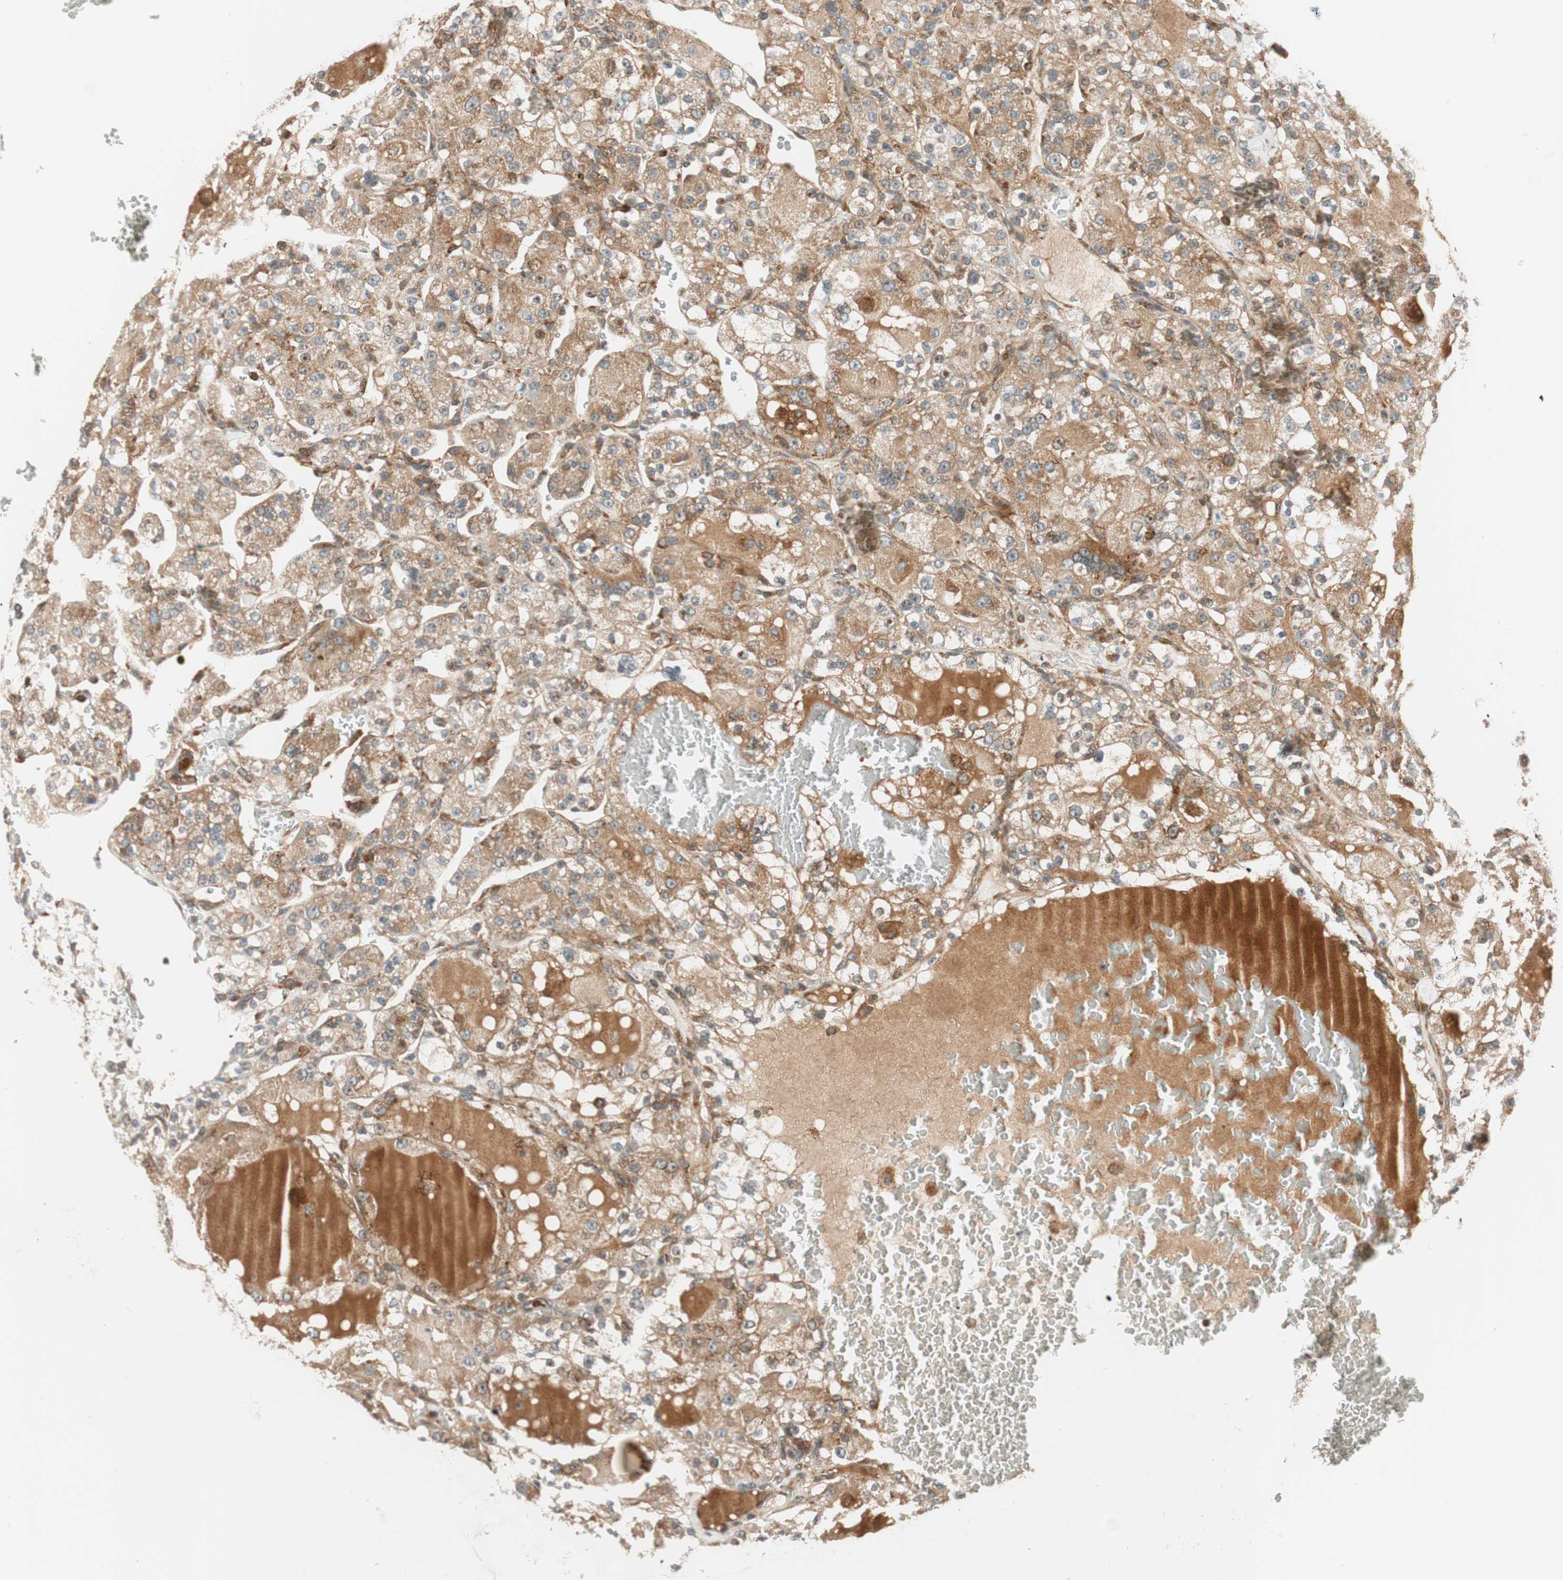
{"staining": {"intensity": "moderate", "quantity": ">75%", "location": "cytoplasmic/membranous"}, "tissue": "renal cancer", "cell_type": "Tumor cells", "image_type": "cancer", "snomed": [{"axis": "morphology", "description": "Normal tissue, NOS"}, {"axis": "morphology", "description": "Adenocarcinoma, NOS"}, {"axis": "topography", "description": "Kidney"}], "caption": "Human renal cancer stained for a protein (brown) reveals moderate cytoplasmic/membranous positive expression in approximately >75% of tumor cells.", "gene": "ABI1", "patient": {"sex": "male", "age": 61}}